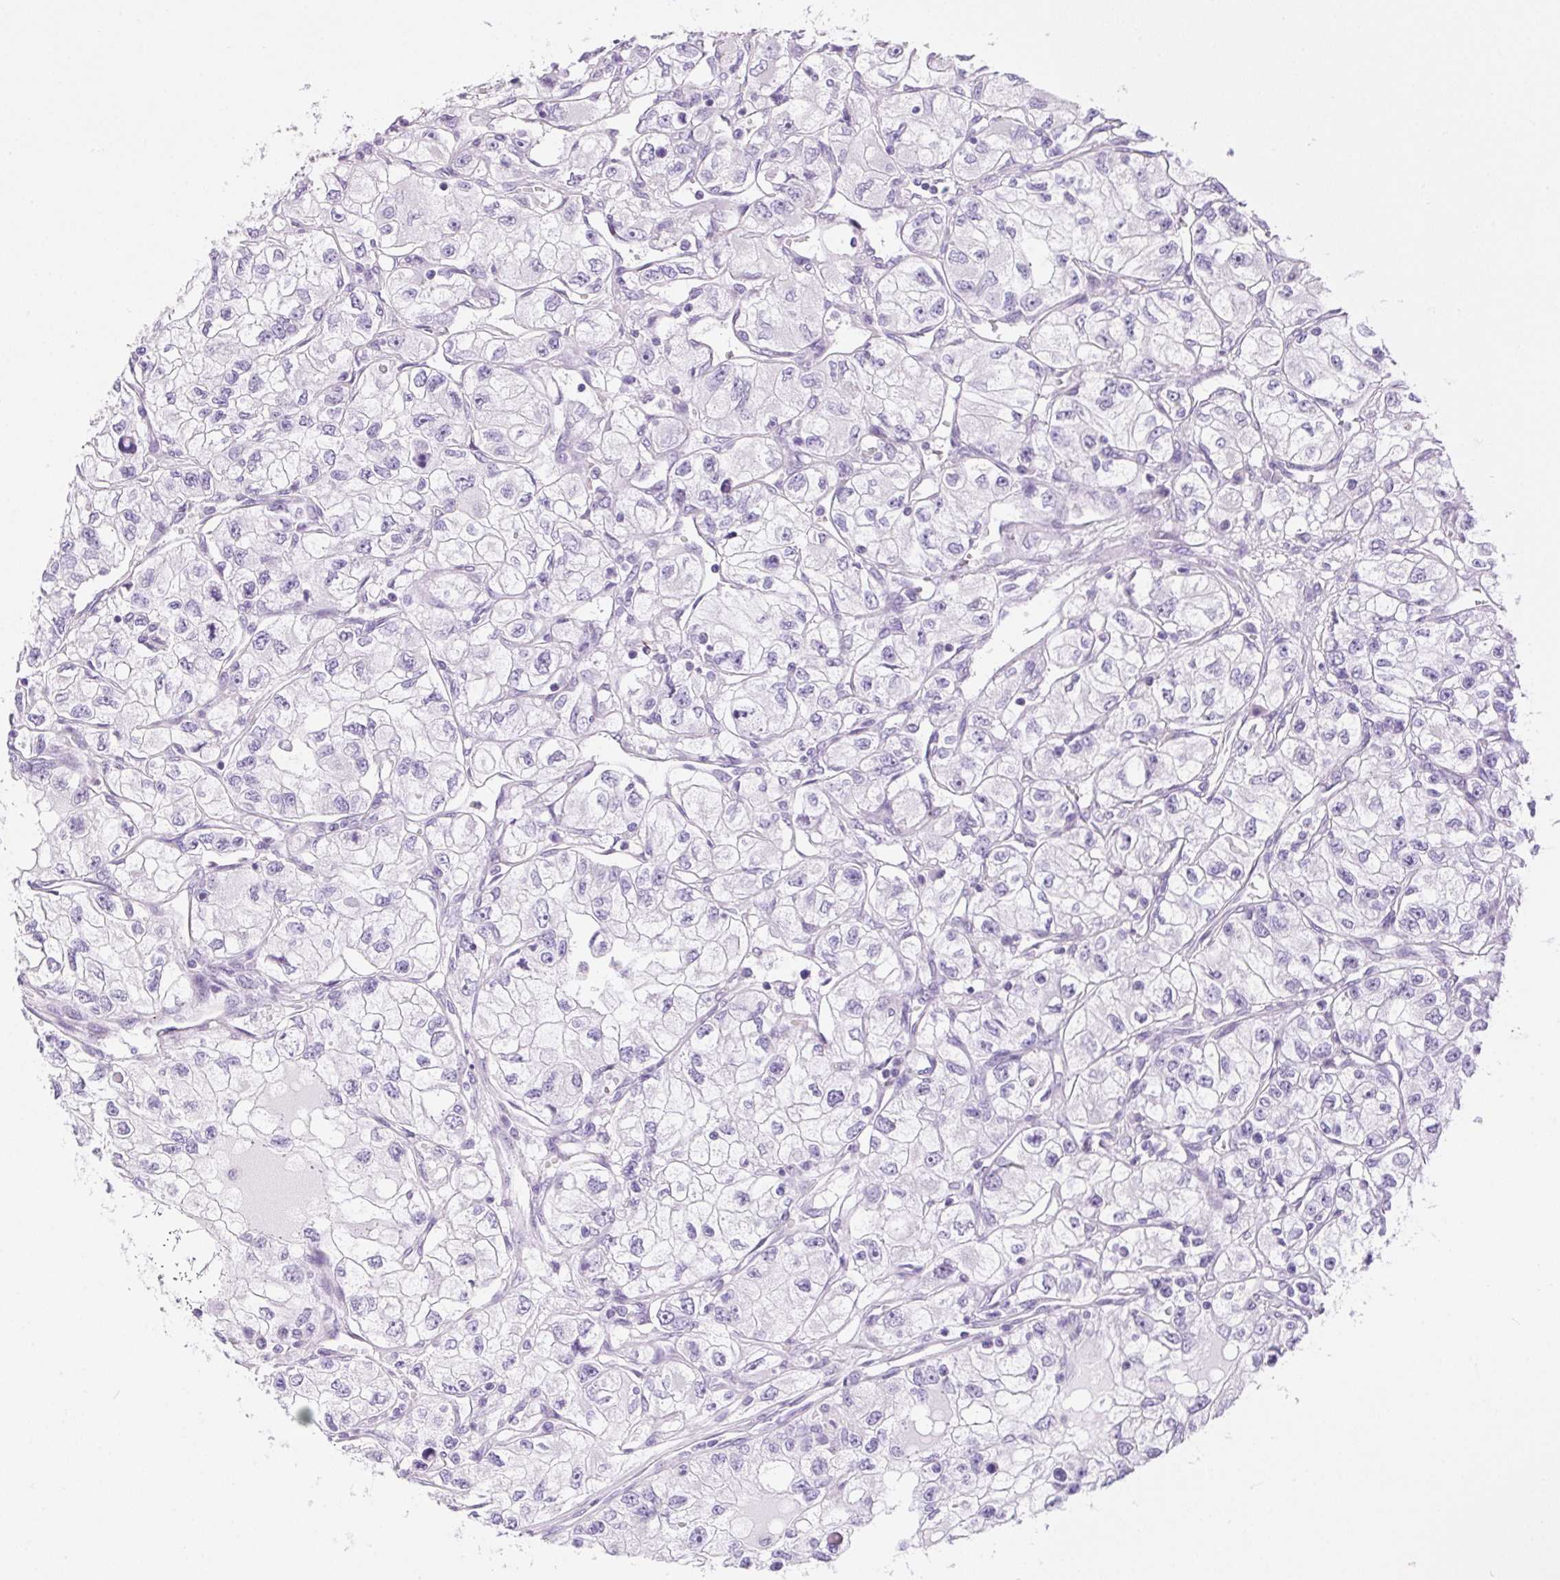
{"staining": {"intensity": "negative", "quantity": "none", "location": "none"}, "tissue": "renal cancer", "cell_type": "Tumor cells", "image_type": "cancer", "snomed": [{"axis": "morphology", "description": "Adenocarcinoma, NOS"}, {"axis": "topography", "description": "Kidney"}], "caption": "High magnification brightfield microscopy of renal cancer stained with DAB (brown) and counterstained with hematoxylin (blue): tumor cells show no significant expression. The staining was performed using DAB to visualize the protein expression in brown, while the nuclei were stained in blue with hematoxylin (Magnification: 20x).", "gene": "AQP5", "patient": {"sex": "female", "age": 59}}